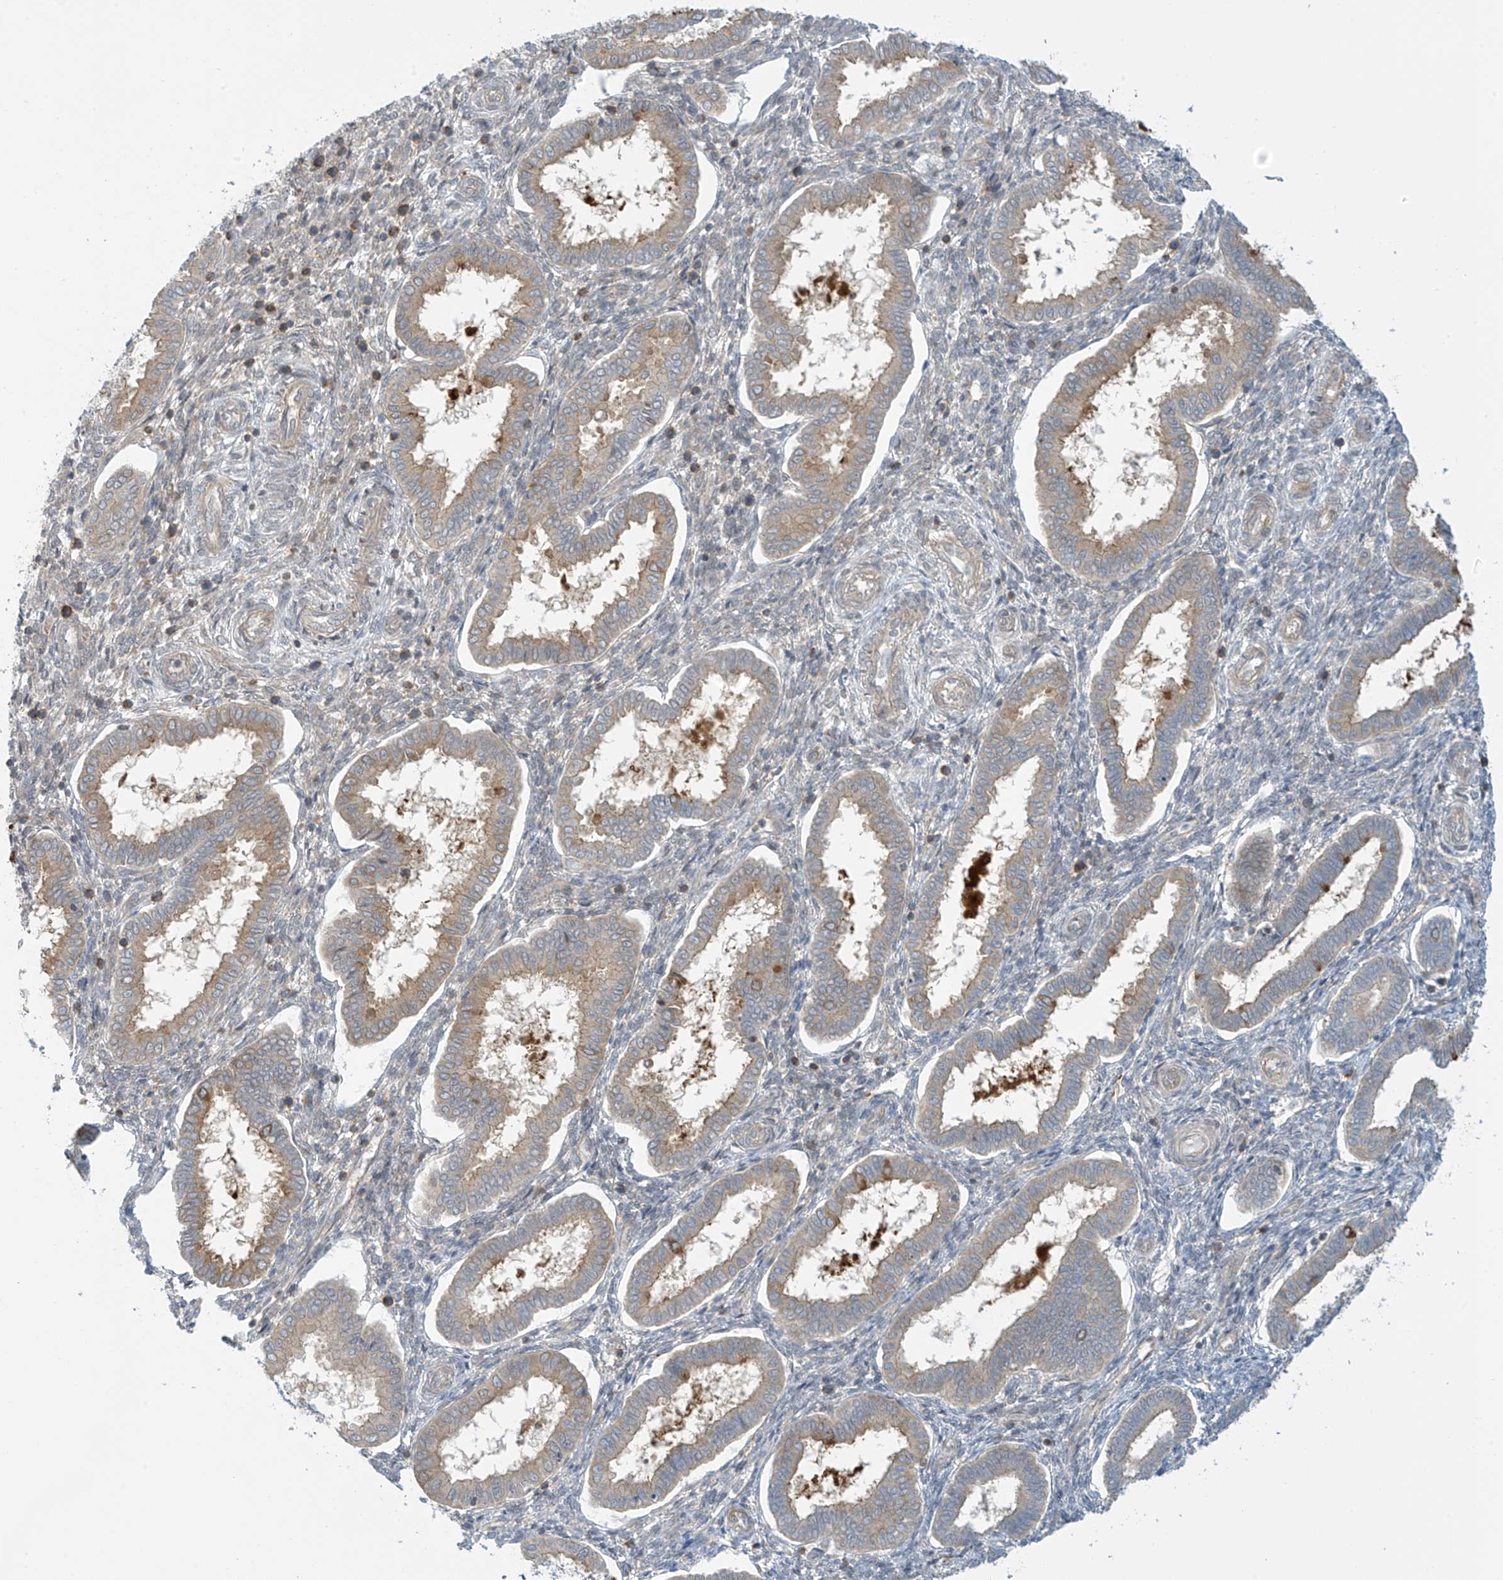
{"staining": {"intensity": "weak", "quantity": "<25%", "location": "cytoplasmic/membranous"}, "tissue": "endometrium", "cell_type": "Cells in endometrial stroma", "image_type": "normal", "snomed": [{"axis": "morphology", "description": "Normal tissue, NOS"}, {"axis": "topography", "description": "Endometrium"}], "caption": "Immunohistochemistry of benign endometrium reveals no staining in cells in endometrial stroma.", "gene": "FSD1L", "patient": {"sex": "female", "age": 24}}